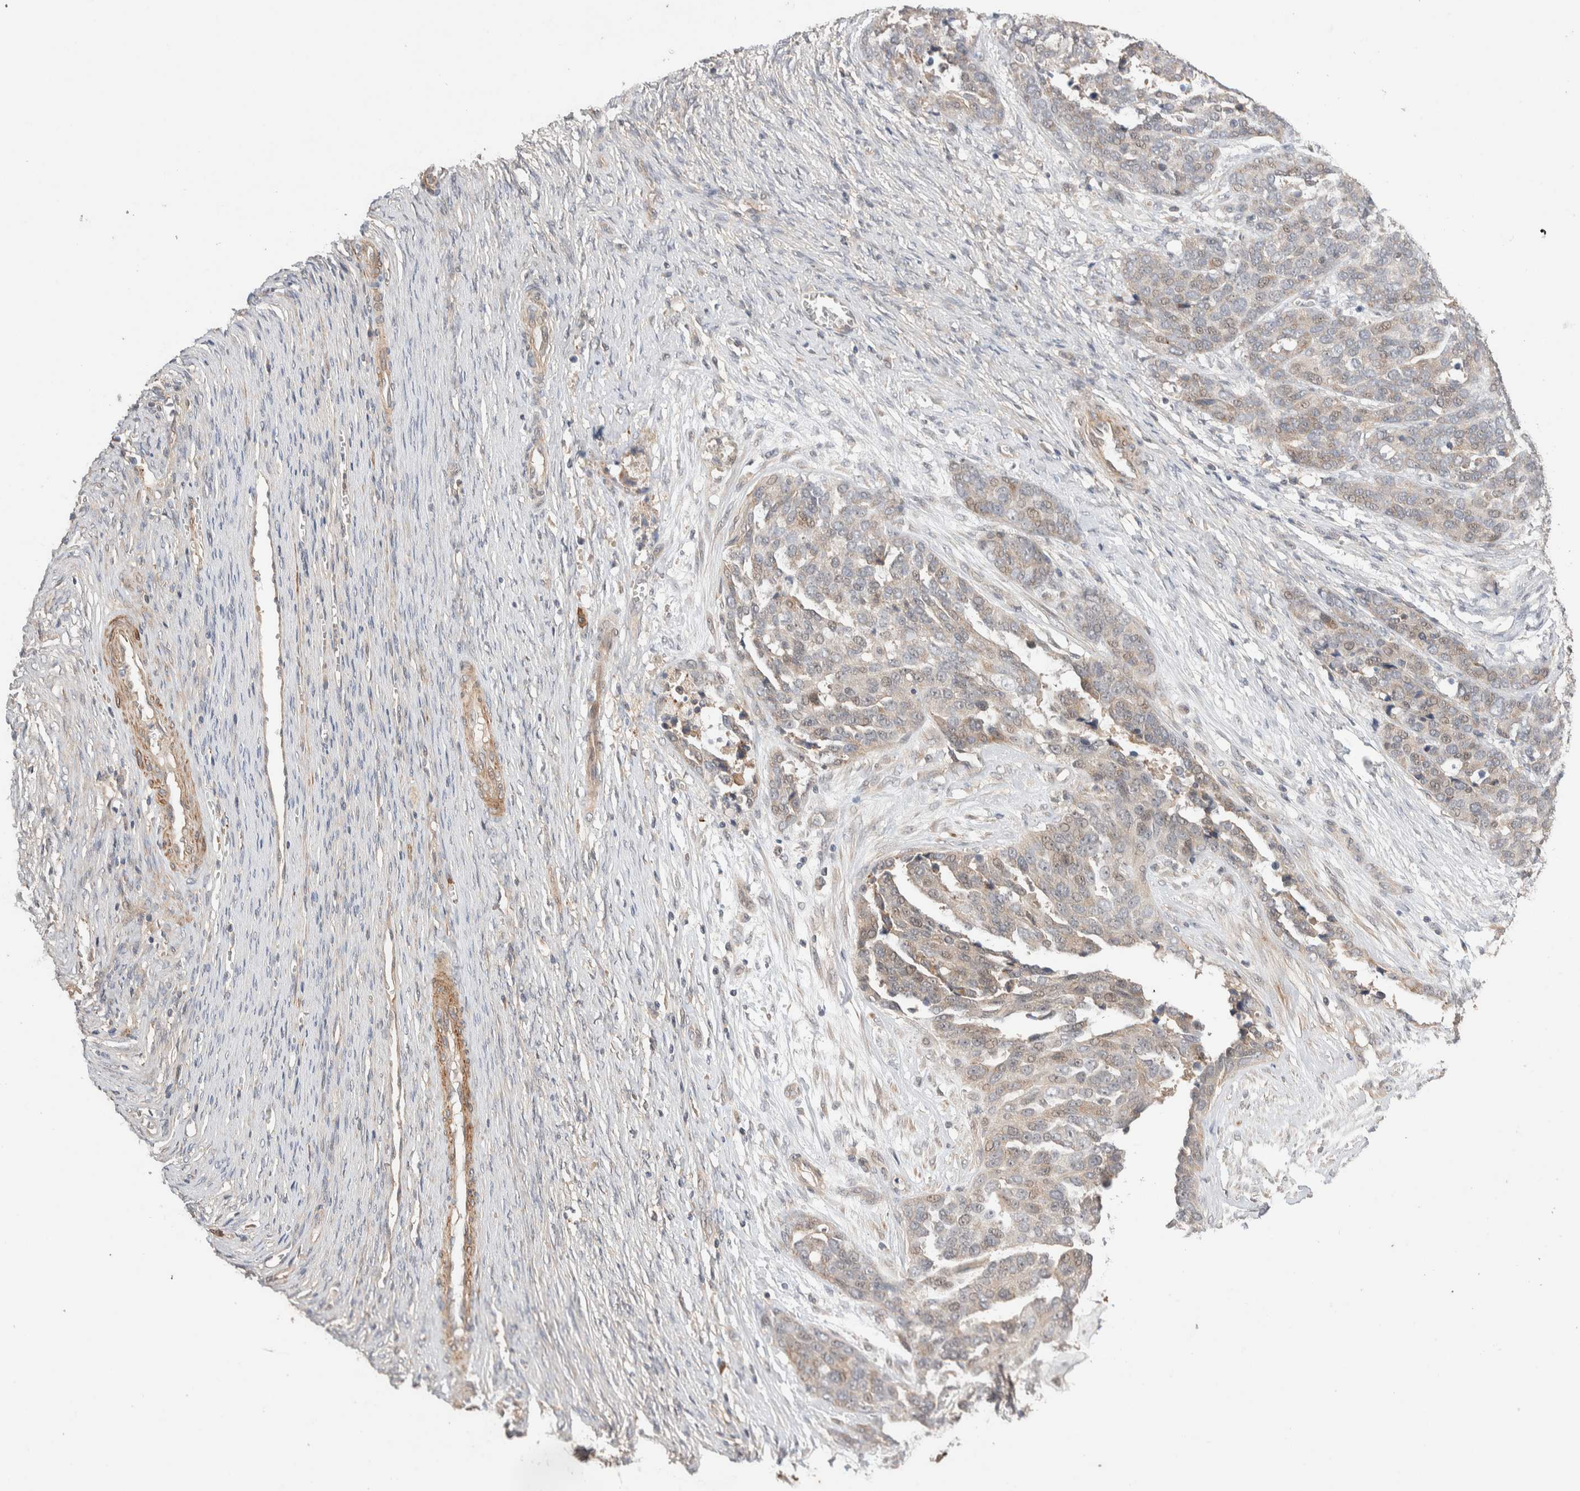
{"staining": {"intensity": "weak", "quantity": "<25%", "location": "cytoplasmic/membranous"}, "tissue": "ovarian cancer", "cell_type": "Tumor cells", "image_type": "cancer", "snomed": [{"axis": "morphology", "description": "Cystadenocarcinoma, serous, NOS"}, {"axis": "topography", "description": "Ovary"}], "caption": "DAB immunohistochemical staining of human ovarian serous cystadenocarcinoma demonstrates no significant expression in tumor cells. (Brightfield microscopy of DAB immunohistochemistry (IHC) at high magnification).", "gene": "WDR91", "patient": {"sex": "female", "age": 44}}